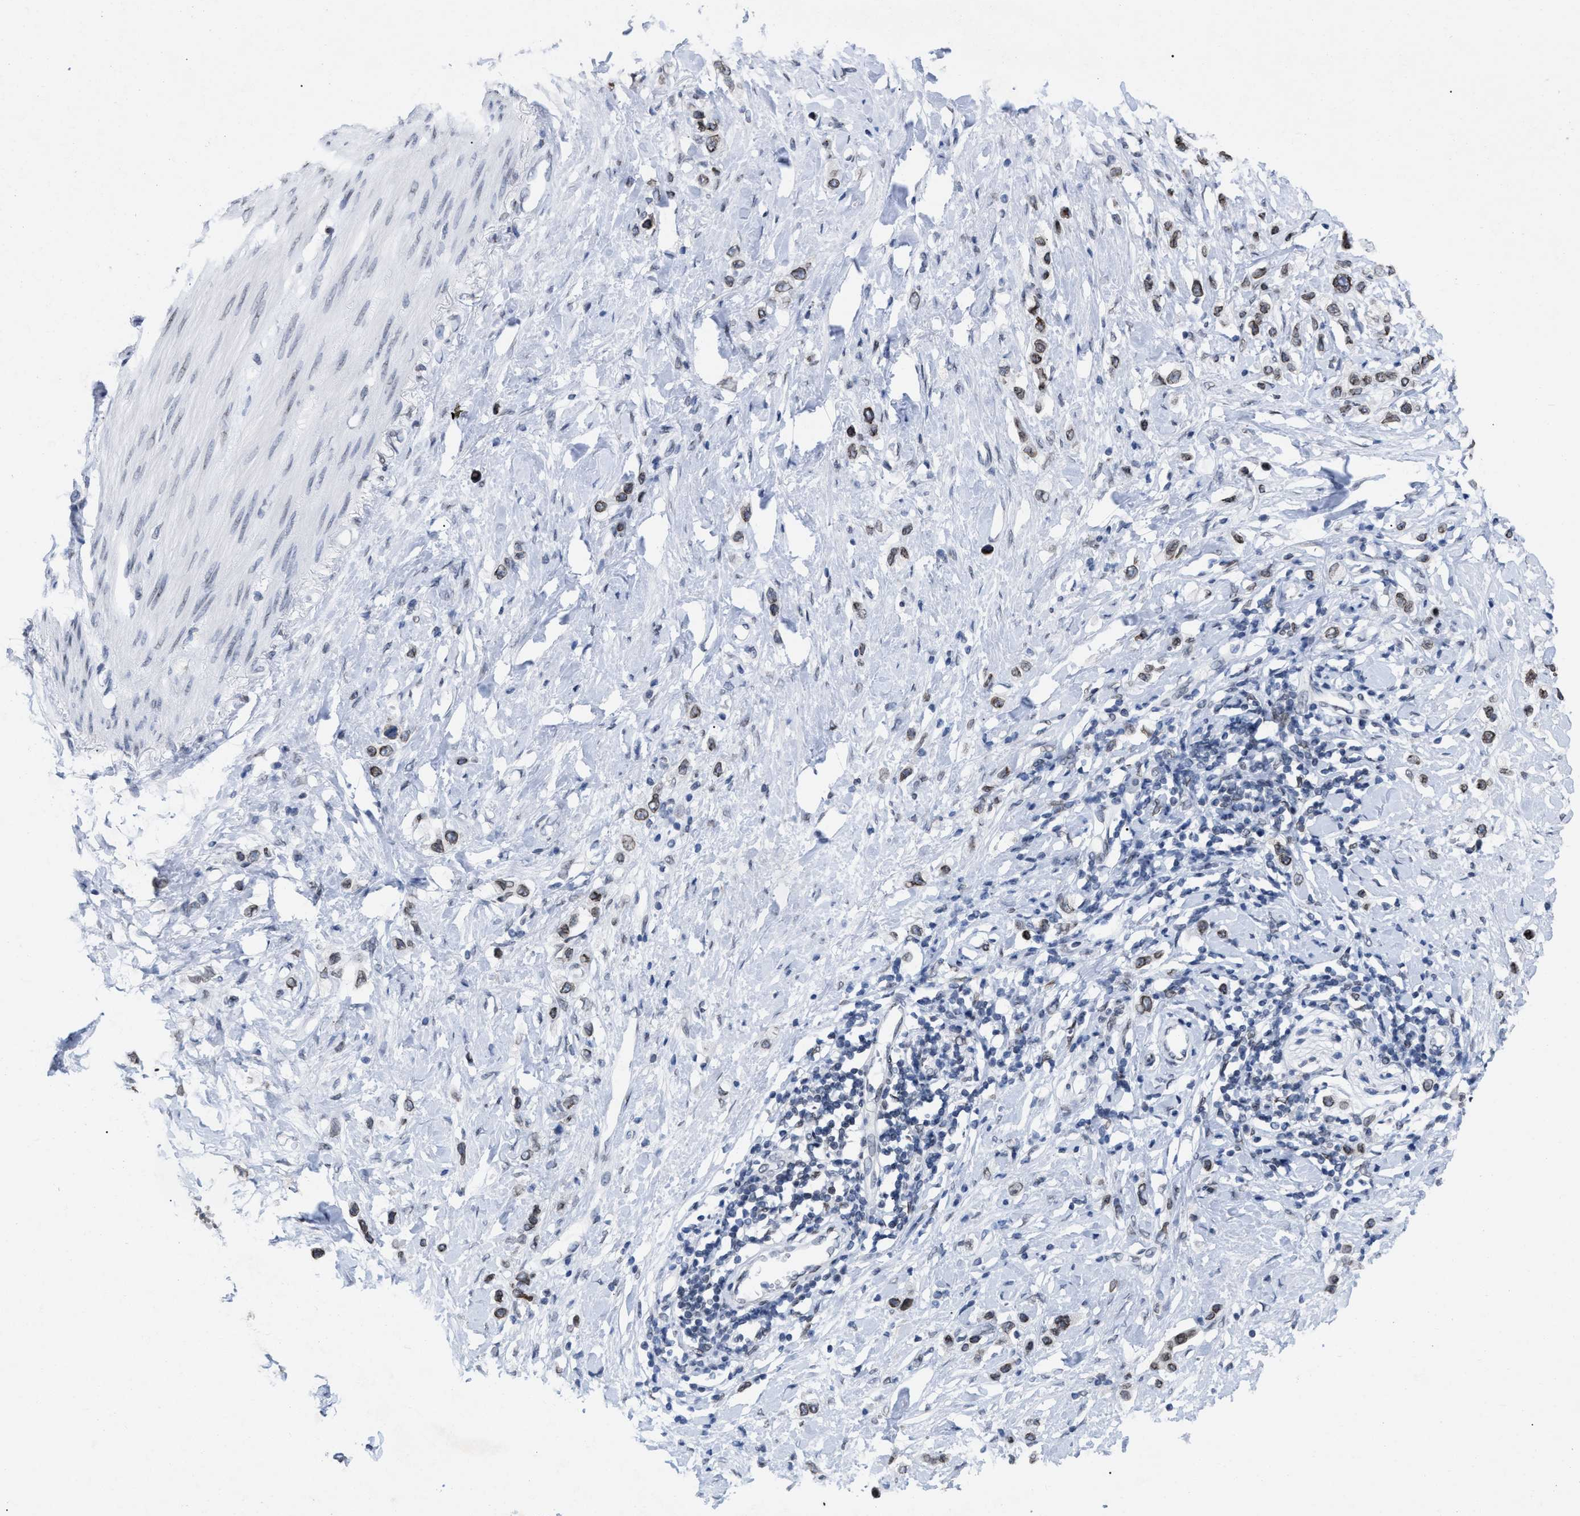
{"staining": {"intensity": "moderate", "quantity": "25%-75%", "location": "cytoplasmic/membranous,nuclear"}, "tissue": "stomach cancer", "cell_type": "Tumor cells", "image_type": "cancer", "snomed": [{"axis": "morphology", "description": "Adenocarcinoma, NOS"}, {"axis": "topography", "description": "Stomach"}], "caption": "High-power microscopy captured an immunohistochemistry image of stomach cancer, revealing moderate cytoplasmic/membranous and nuclear expression in about 25%-75% of tumor cells.", "gene": "TPR", "patient": {"sex": "female", "age": 65}}